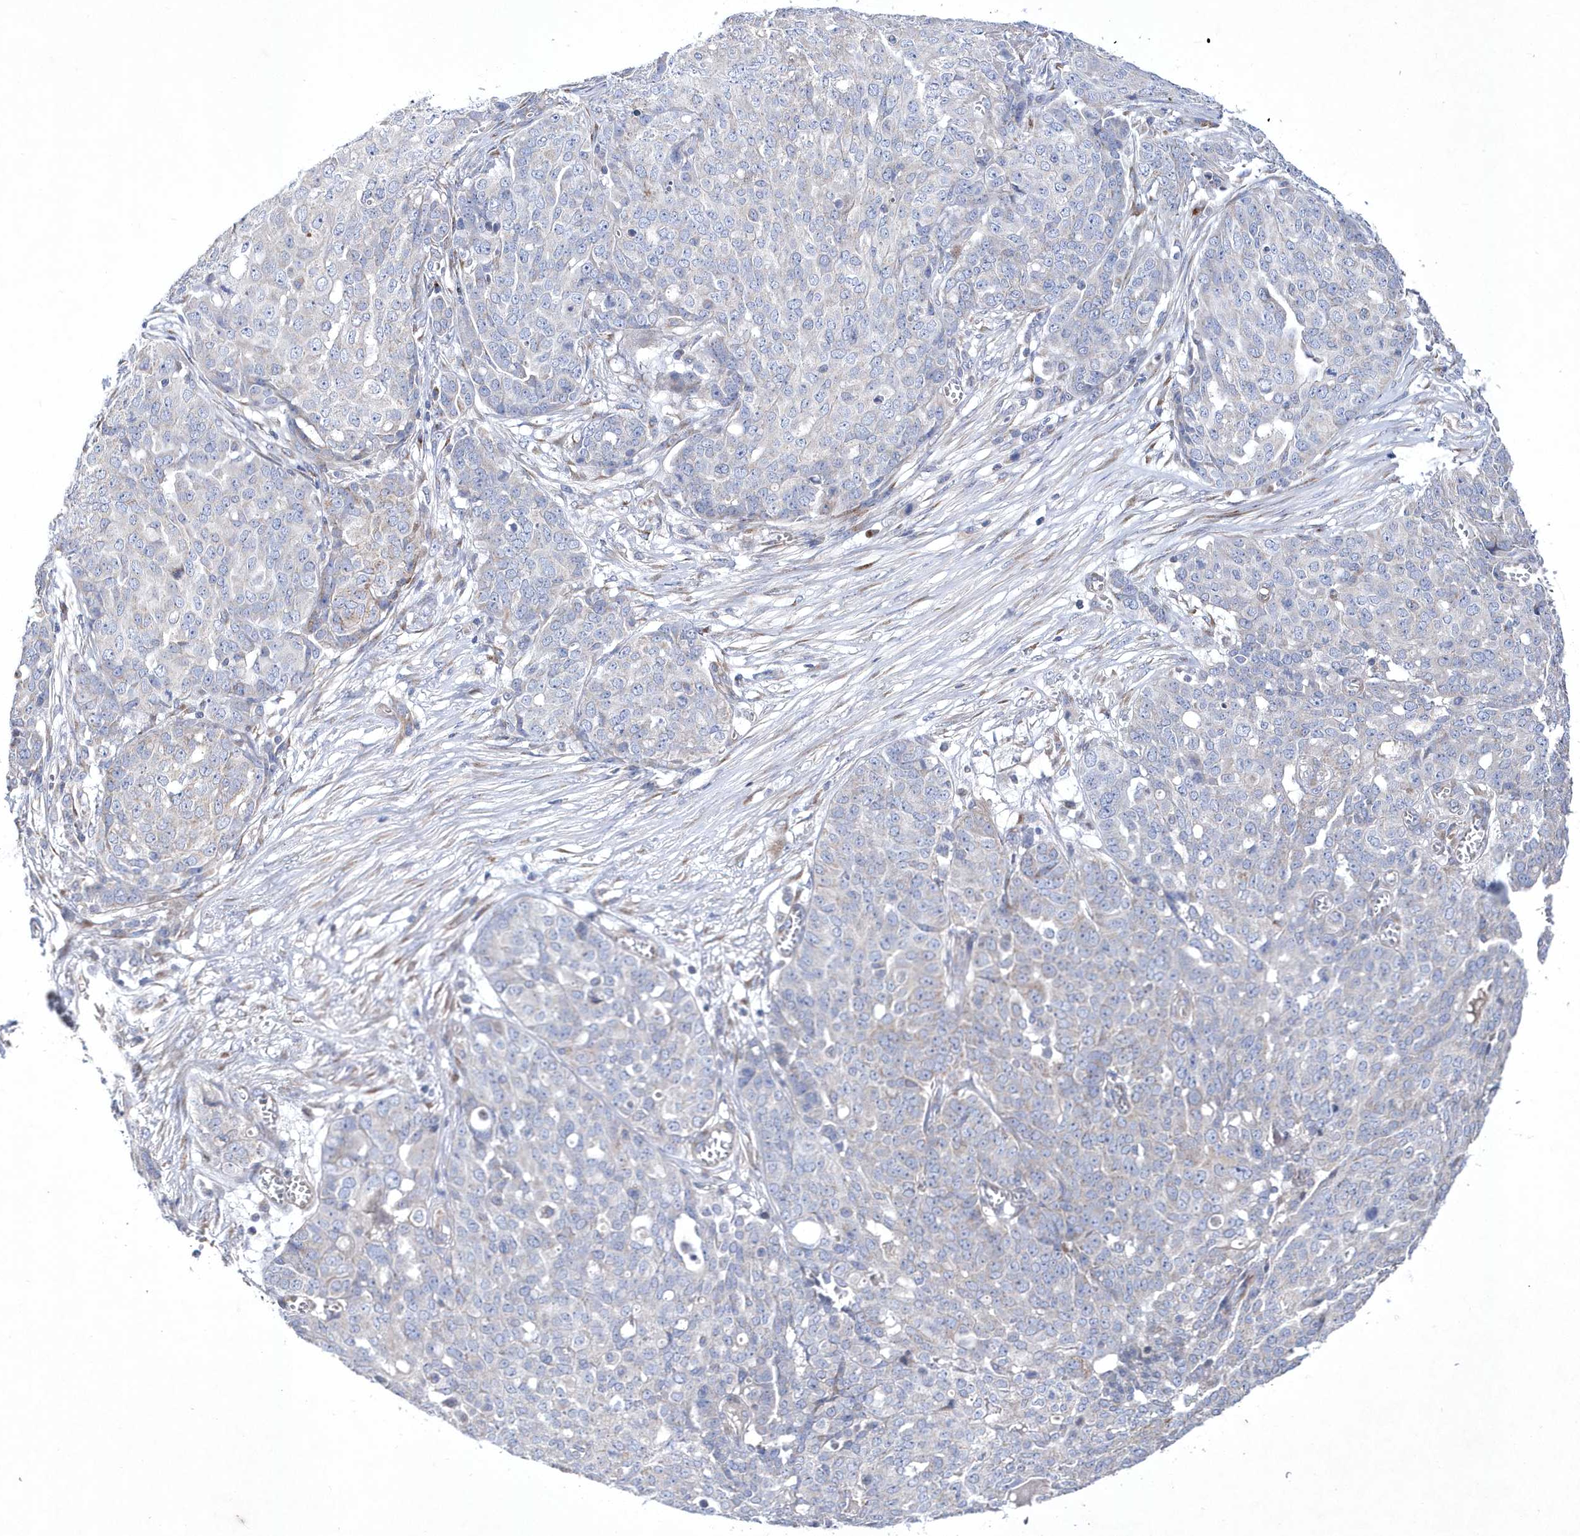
{"staining": {"intensity": "negative", "quantity": "none", "location": "none"}, "tissue": "ovarian cancer", "cell_type": "Tumor cells", "image_type": "cancer", "snomed": [{"axis": "morphology", "description": "Cystadenocarcinoma, serous, NOS"}, {"axis": "topography", "description": "Soft tissue"}, {"axis": "topography", "description": "Ovary"}], "caption": "Ovarian cancer (serous cystadenocarcinoma) stained for a protein using immunohistochemistry (IHC) demonstrates no staining tumor cells.", "gene": "METTL8", "patient": {"sex": "female", "age": 57}}